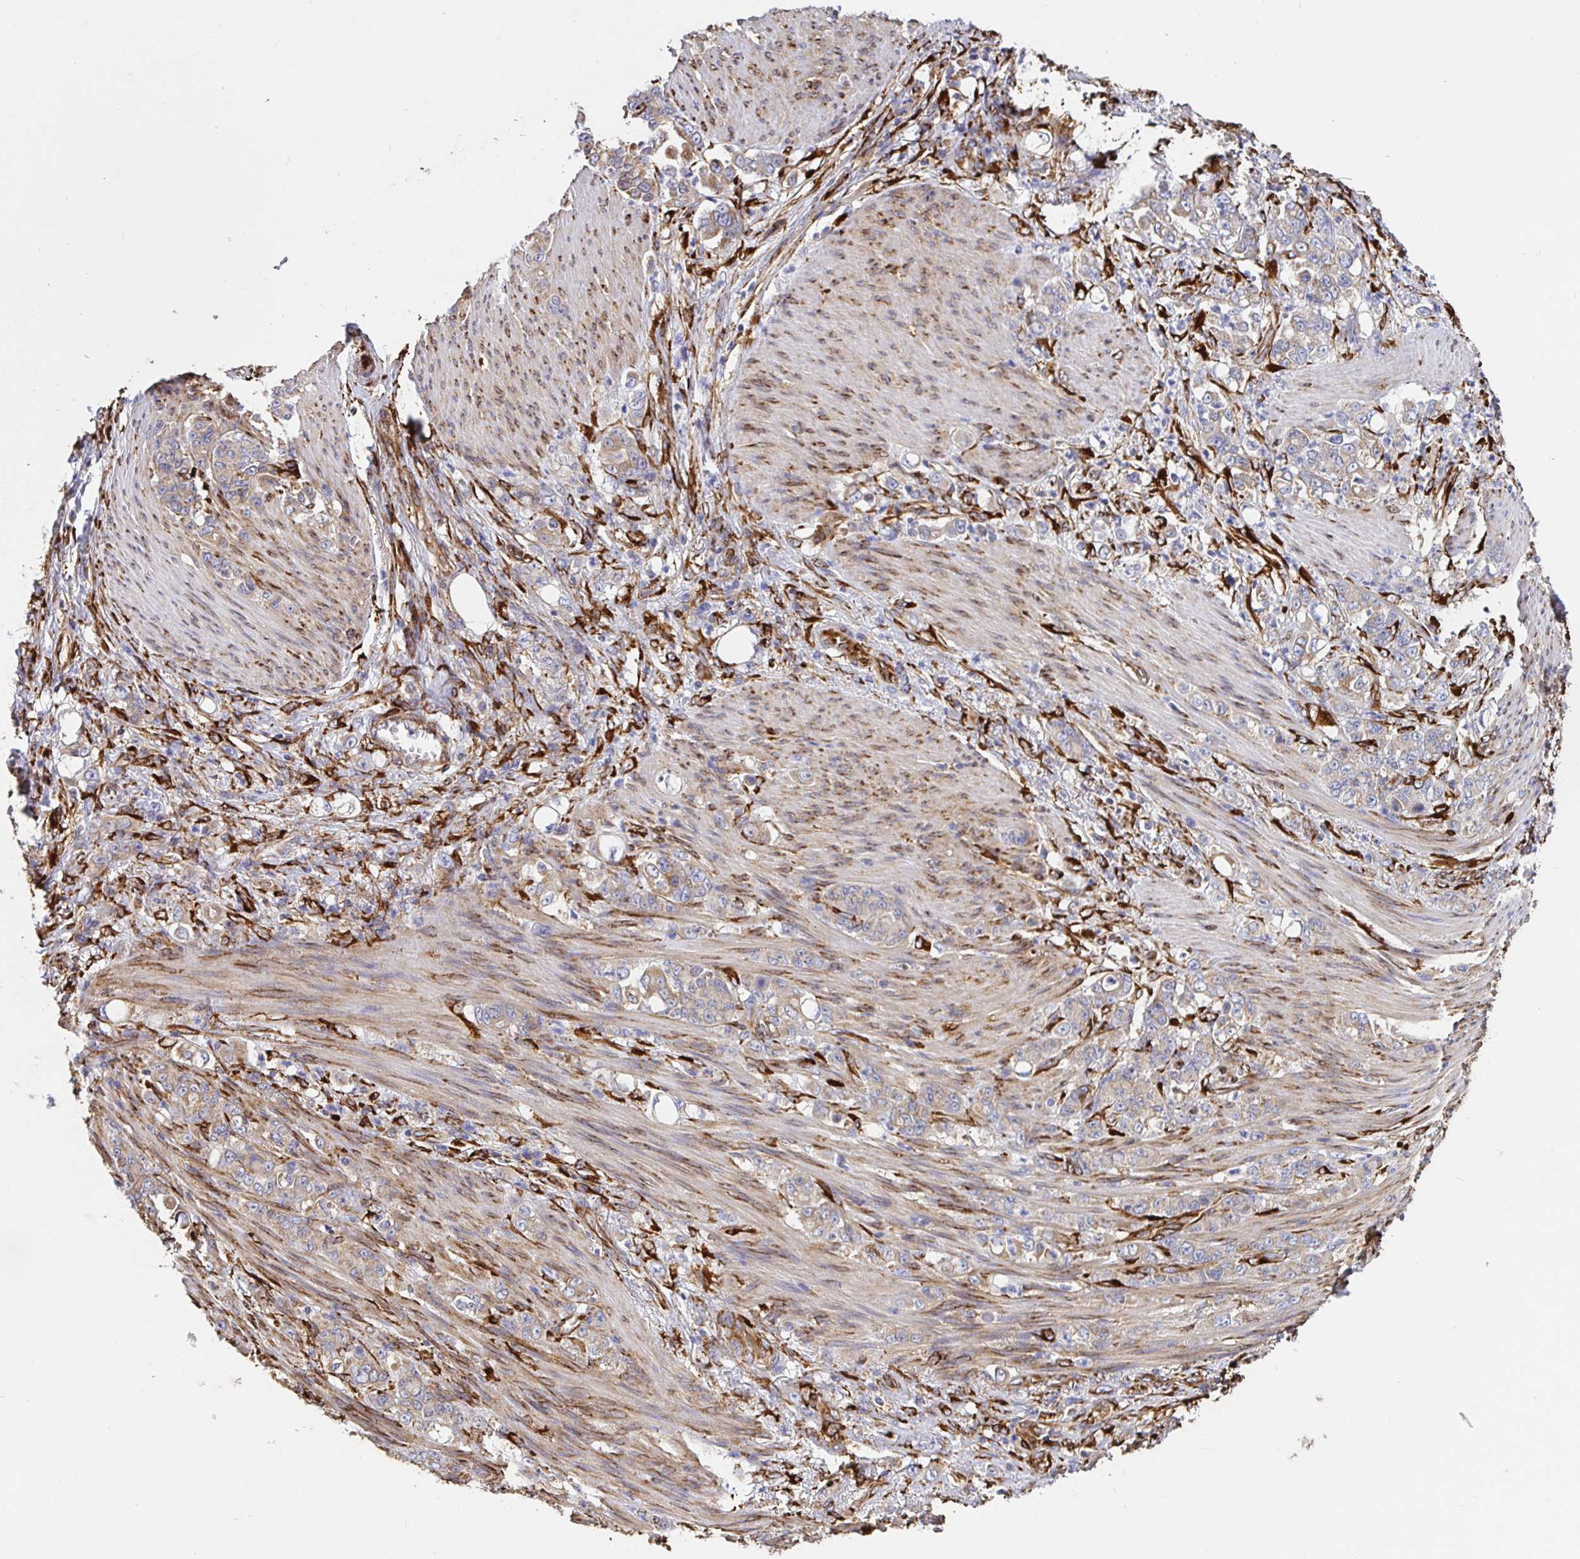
{"staining": {"intensity": "weak", "quantity": "25%-75%", "location": "cytoplasmic/membranous"}, "tissue": "stomach cancer", "cell_type": "Tumor cells", "image_type": "cancer", "snomed": [{"axis": "morphology", "description": "Adenocarcinoma, NOS"}, {"axis": "topography", "description": "Stomach"}], "caption": "This is a histology image of immunohistochemistry staining of stomach cancer, which shows weak expression in the cytoplasmic/membranous of tumor cells.", "gene": "MAOA", "patient": {"sex": "female", "age": 79}}